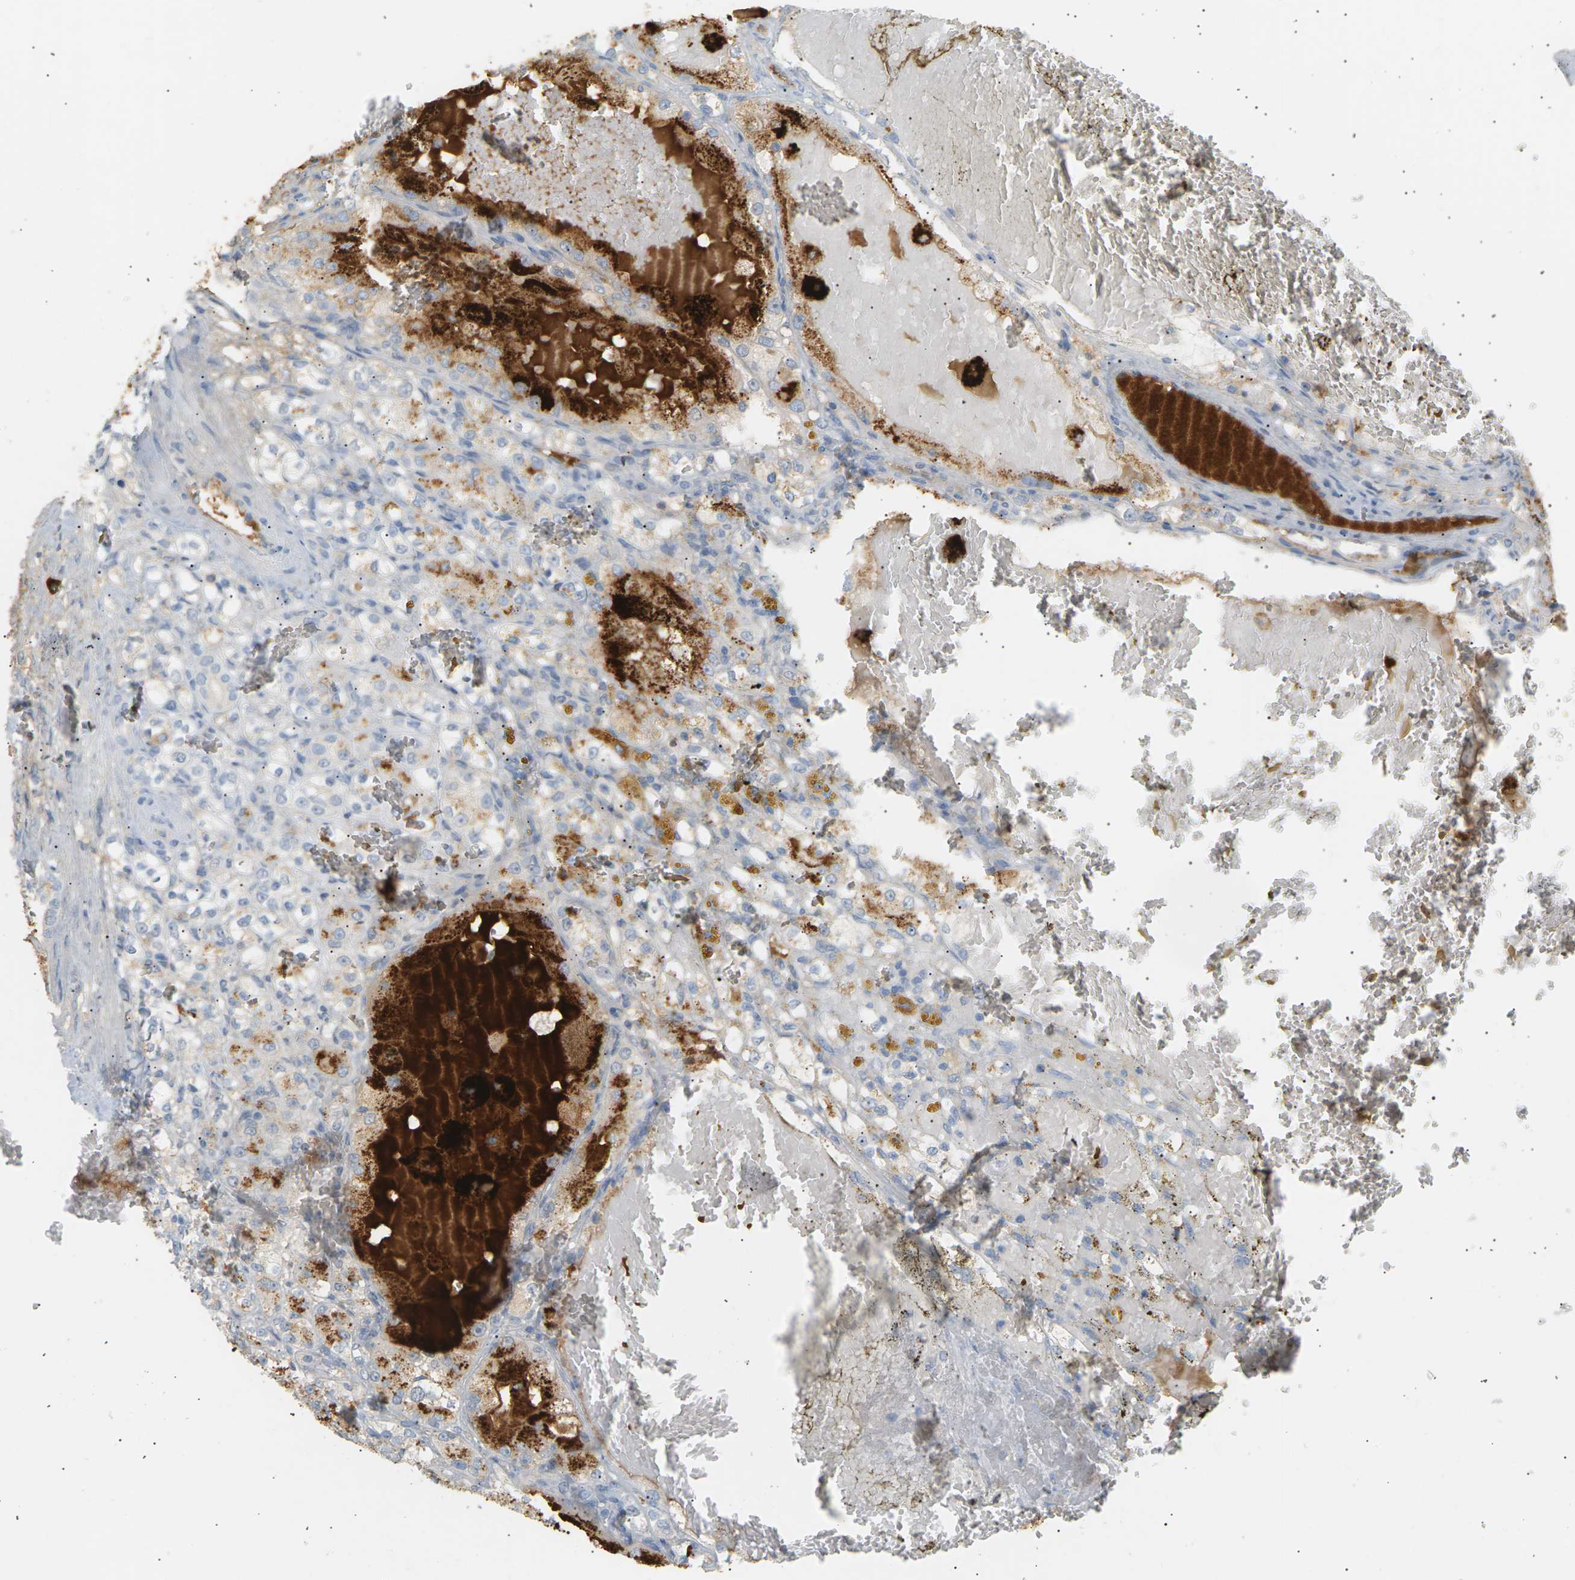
{"staining": {"intensity": "weak", "quantity": "<25%", "location": "cytoplasmic/membranous"}, "tissue": "renal cancer", "cell_type": "Tumor cells", "image_type": "cancer", "snomed": [{"axis": "morphology", "description": "Normal tissue, NOS"}, {"axis": "morphology", "description": "Adenocarcinoma, NOS"}, {"axis": "topography", "description": "Kidney"}], "caption": "High magnification brightfield microscopy of adenocarcinoma (renal) stained with DAB (3,3'-diaminobenzidine) (brown) and counterstained with hematoxylin (blue): tumor cells show no significant positivity. The staining is performed using DAB brown chromogen with nuclei counter-stained in using hematoxylin.", "gene": "IGLC3", "patient": {"sex": "male", "age": 61}}